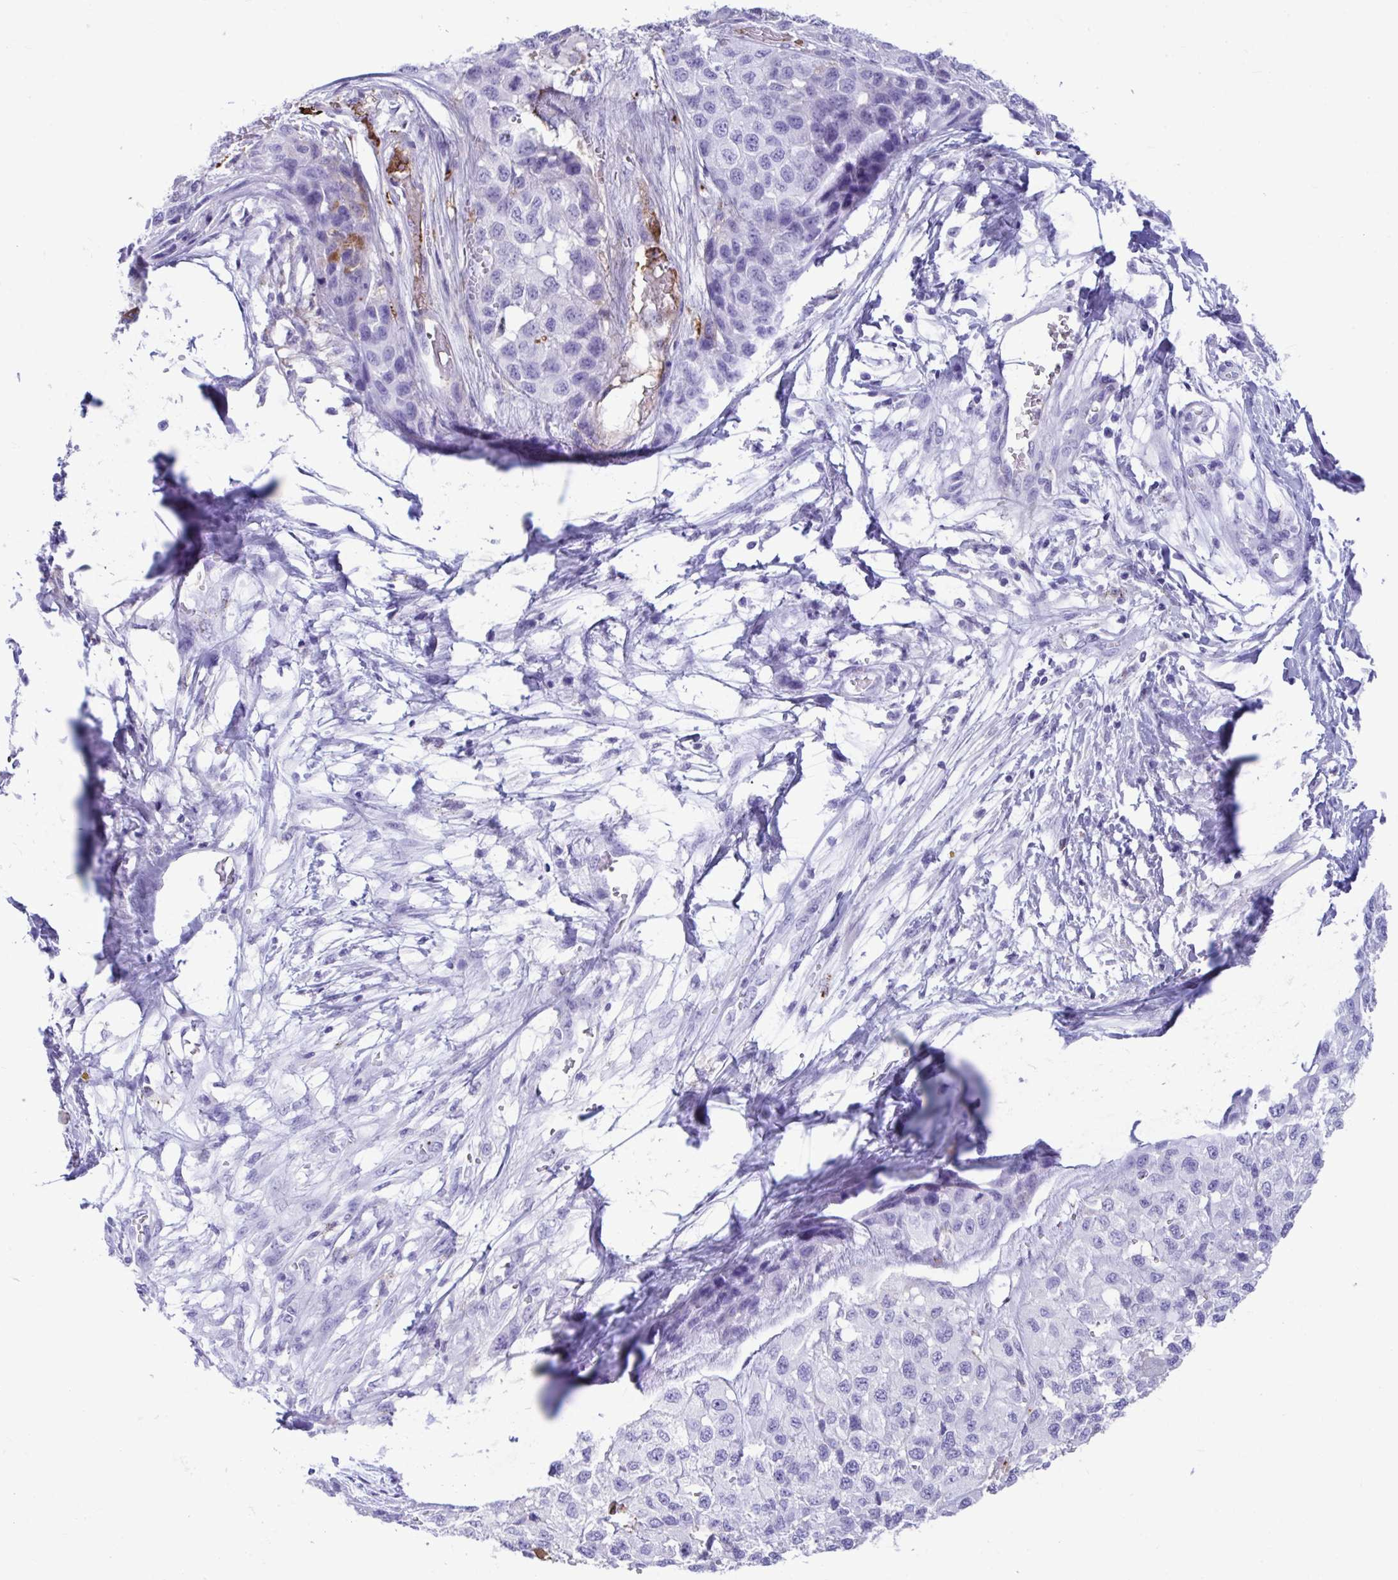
{"staining": {"intensity": "negative", "quantity": "none", "location": "none"}, "tissue": "melanoma", "cell_type": "Tumor cells", "image_type": "cancer", "snomed": [{"axis": "morphology", "description": "Malignant melanoma, NOS"}, {"axis": "topography", "description": "Skin"}], "caption": "DAB (3,3'-diaminobenzidine) immunohistochemical staining of malignant melanoma displays no significant expression in tumor cells.", "gene": "SMIM9", "patient": {"sex": "male", "age": 62}}